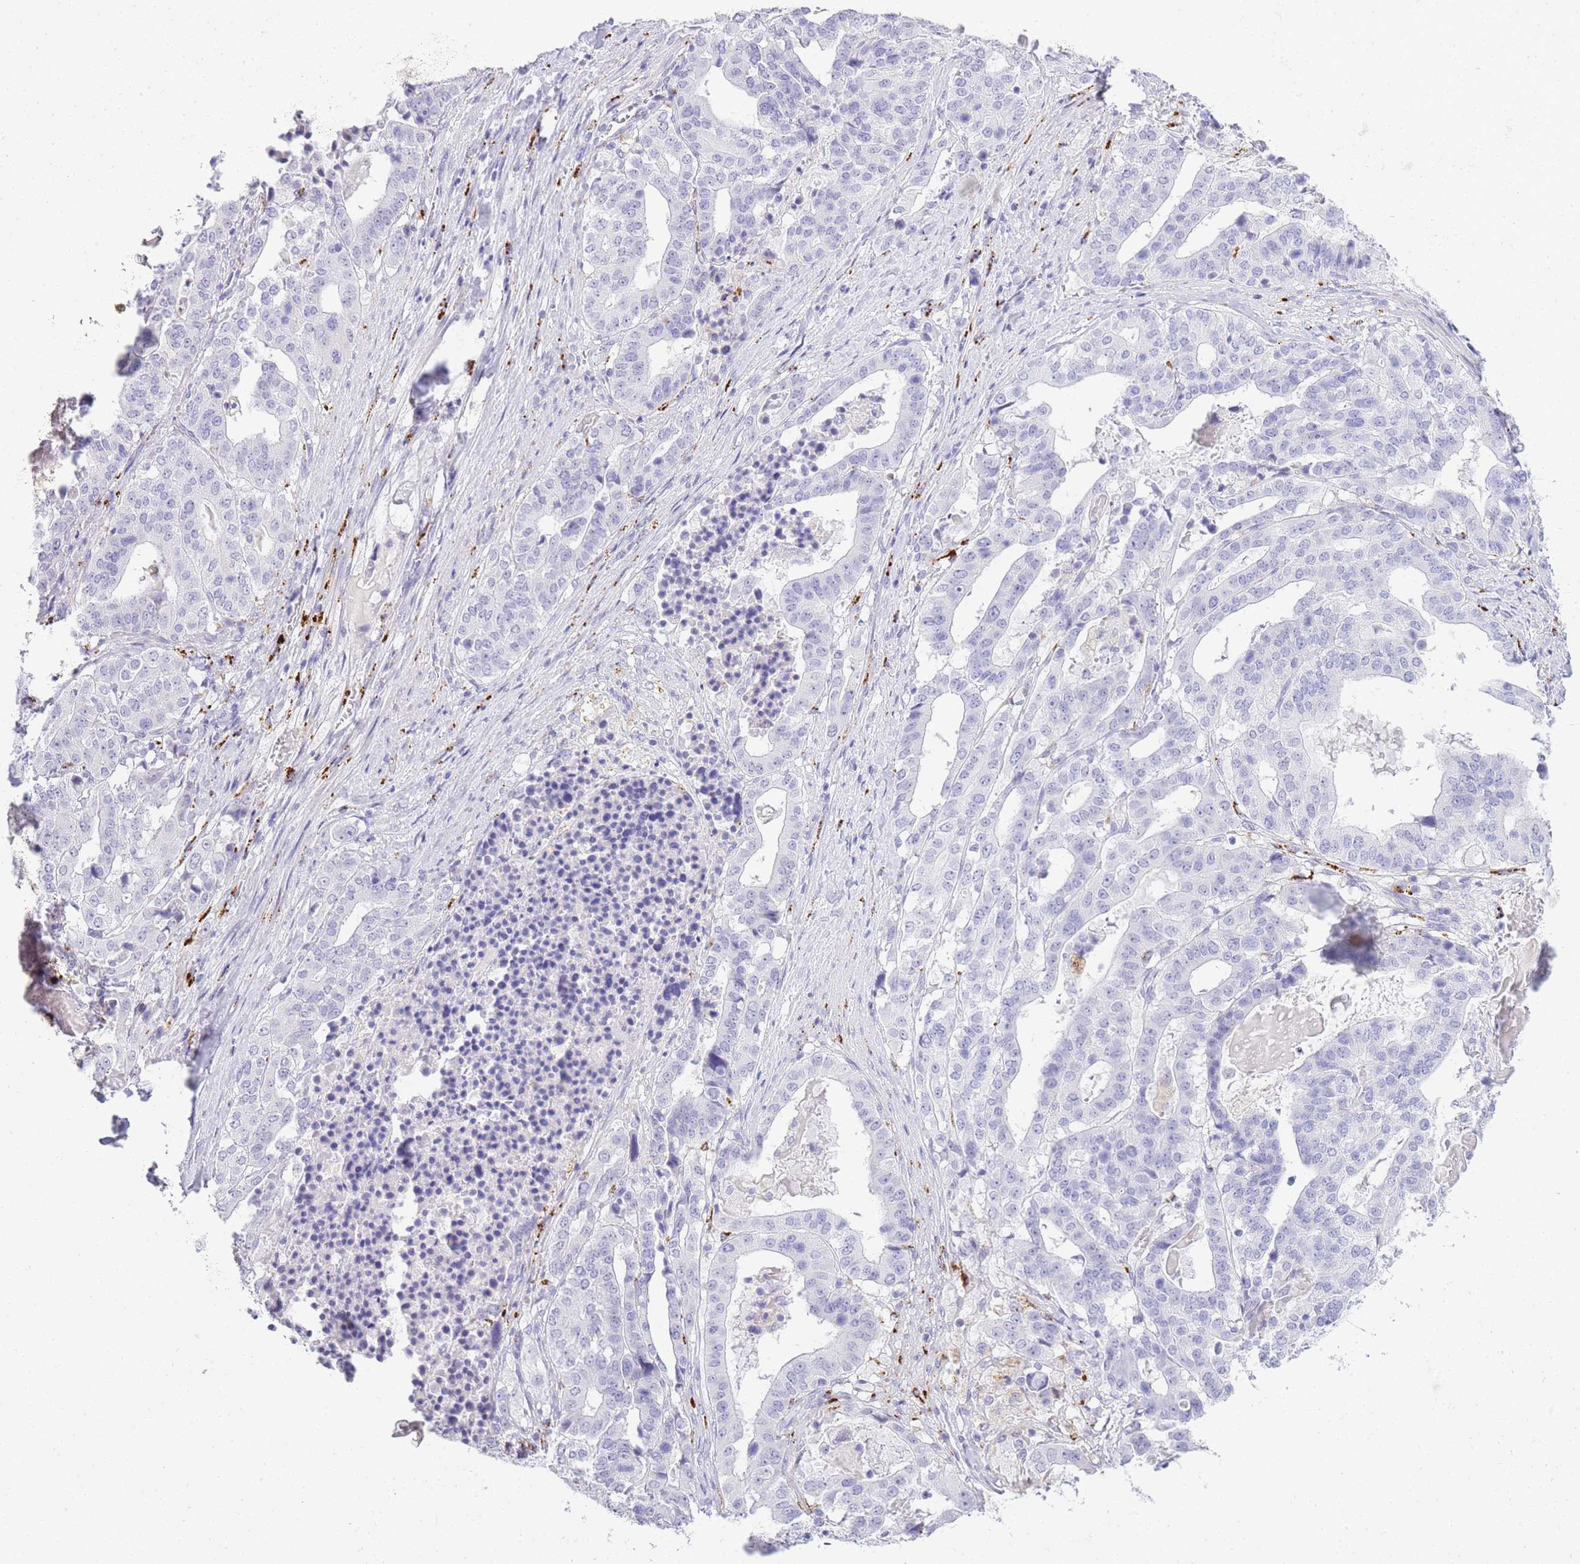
{"staining": {"intensity": "negative", "quantity": "none", "location": "none"}, "tissue": "stomach cancer", "cell_type": "Tumor cells", "image_type": "cancer", "snomed": [{"axis": "morphology", "description": "Adenocarcinoma, NOS"}, {"axis": "topography", "description": "Stomach"}], "caption": "High magnification brightfield microscopy of adenocarcinoma (stomach) stained with DAB (brown) and counterstained with hematoxylin (blue): tumor cells show no significant expression.", "gene": "RHO", "patient": {"sex": "male", "age": 48}}